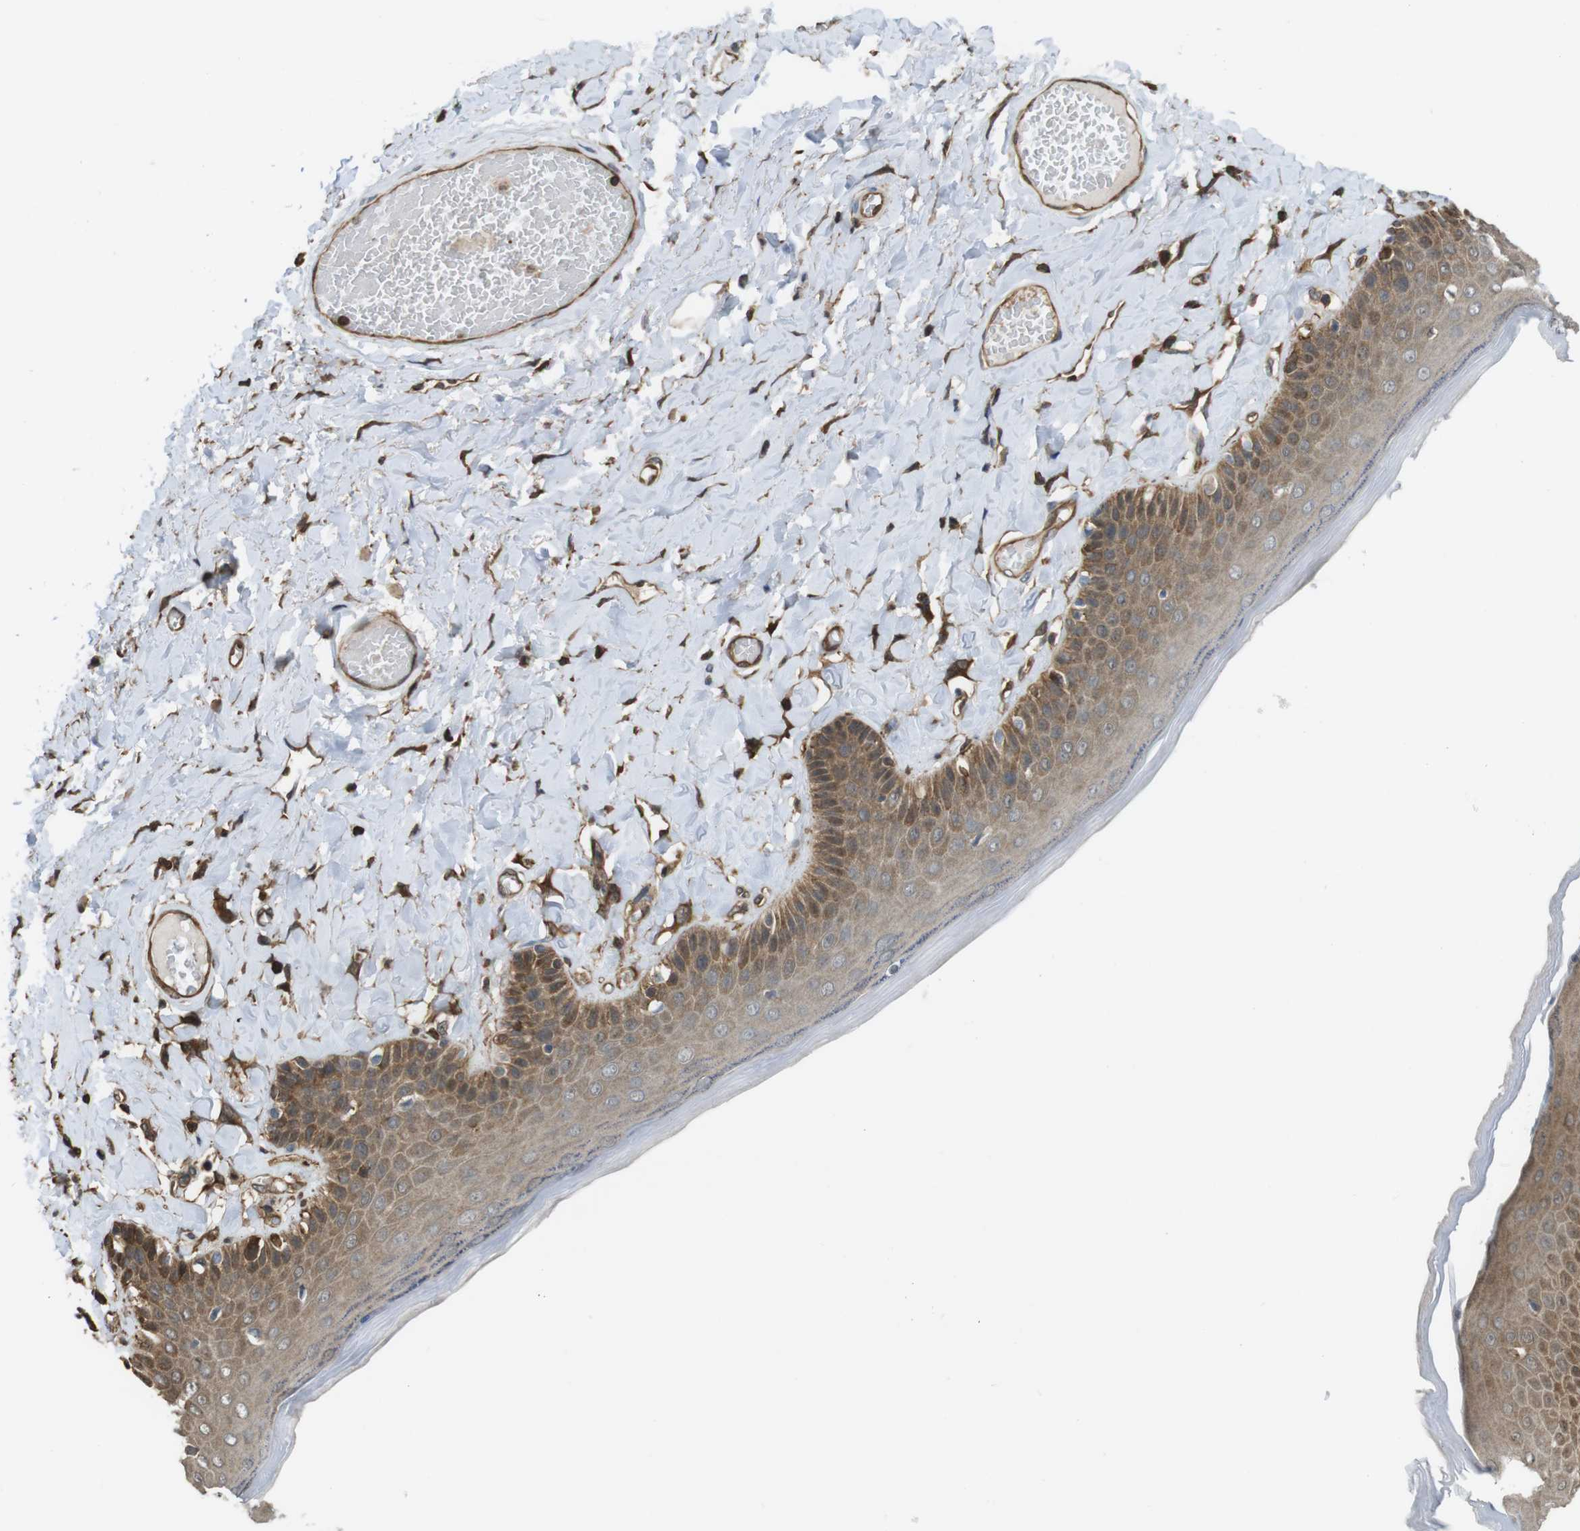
{"staining": {"intensity": "moderate", "quantity": ">75%", "location": "cytoplasmic/membranous"}, "tissue": "skin", "cell_type": "Epidermal cells", "image_type": "normal", "snomed": [{"axis": "morphology", "description": "Normal tissue, NOS"}, {"axis": "topography", "description": "Anal"}], "caption": "Approximately >75% of epidermal cells in benign skin exhibit moderate cytoplasmic/membranous protein positivity as visualized by brown immunohistochemical staining.", "gene": "ARHGDIA", "patient": {"sex": "male", "age": 69}}